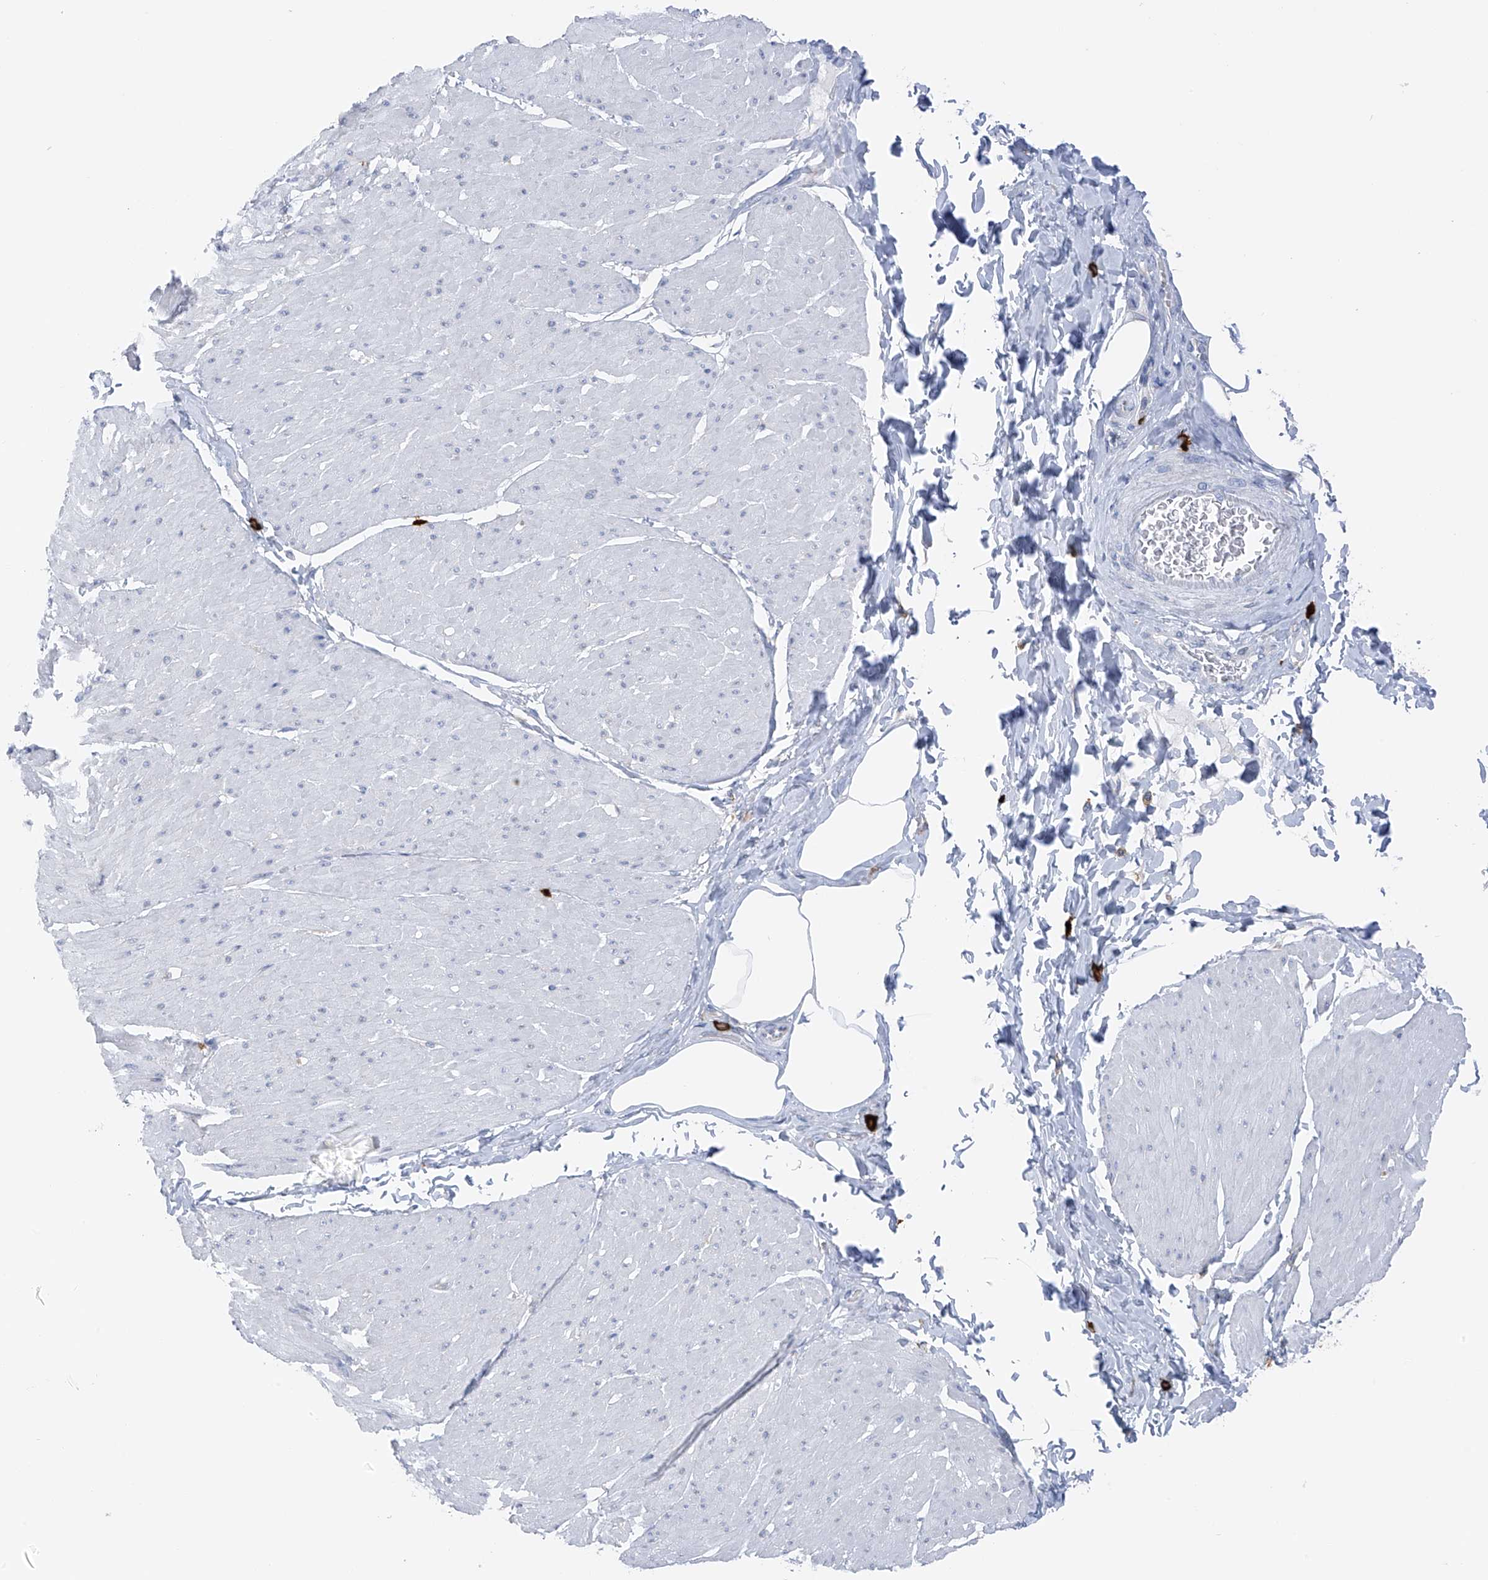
{"staining": {"intensity": "negative", "quantity": "none", "location": "none"}, "tissue": "smooth muscle", "cell_type": "Smooth muscle cells", "image_type": "normal", "snomed": [{"axis": "morphology", "description": "Urothelial carcinoma, High grade"}, {"axis": "topography", "description": "Urinary bladder"}], "caption": "A histopathology image of human smooth muscle is negative for staining in smooth muscle cells. (Brightfield microscopy of DAB (3,3'-diaminobenzidine) immunohistochemistry (IHC) at high magnification).", "gene": "POMGNT2", "patient": {"sex": "male", "age": 46}}